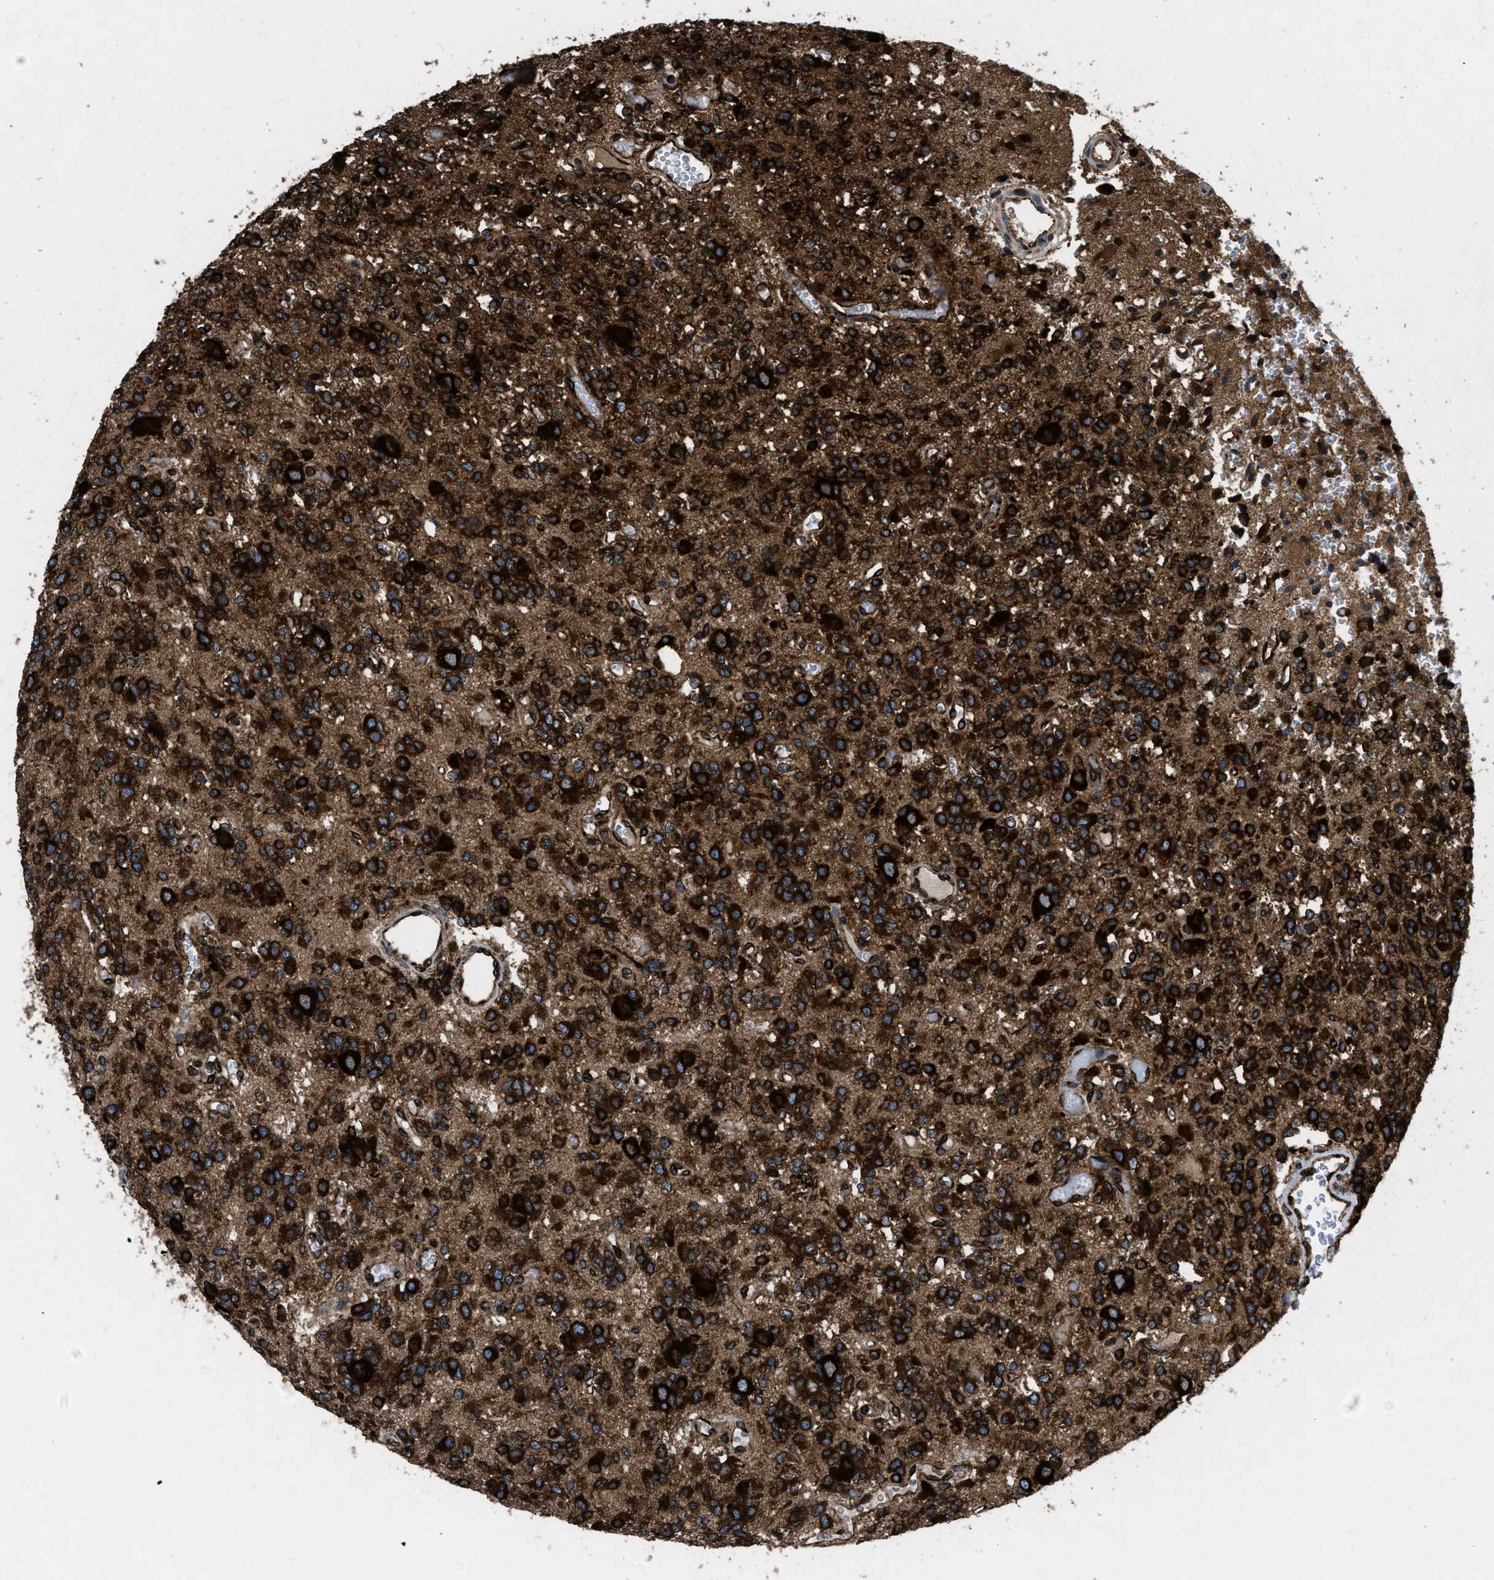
{"staining": {"intensity": "strong", "quantity": ">75%", "location": "cytoplasmic/membranous"}, "tissue": "glioma", "cell_type": "Tumor cells", "image_type": "cancer", "snomed": [{"axis": "morphology", "description": "Glioma, malignant, Low grade"}, {"axis": "topography", "description": "Brain"}], "caption": "Immunohistochemistry staining of malignant glioma (low-grade), which reveals high levels of strong cytoplasmic/membranous positivity in approximately >75% of tumor cells indicating strong cytoplasmic/membranous protein expression. The staining was performed using DAB (brown) for protein detection and nuclei were counterstained in hematoxylin (blue).", "gene": "CAPRIN1", "patient": {"sex": "male", "age": 38}}